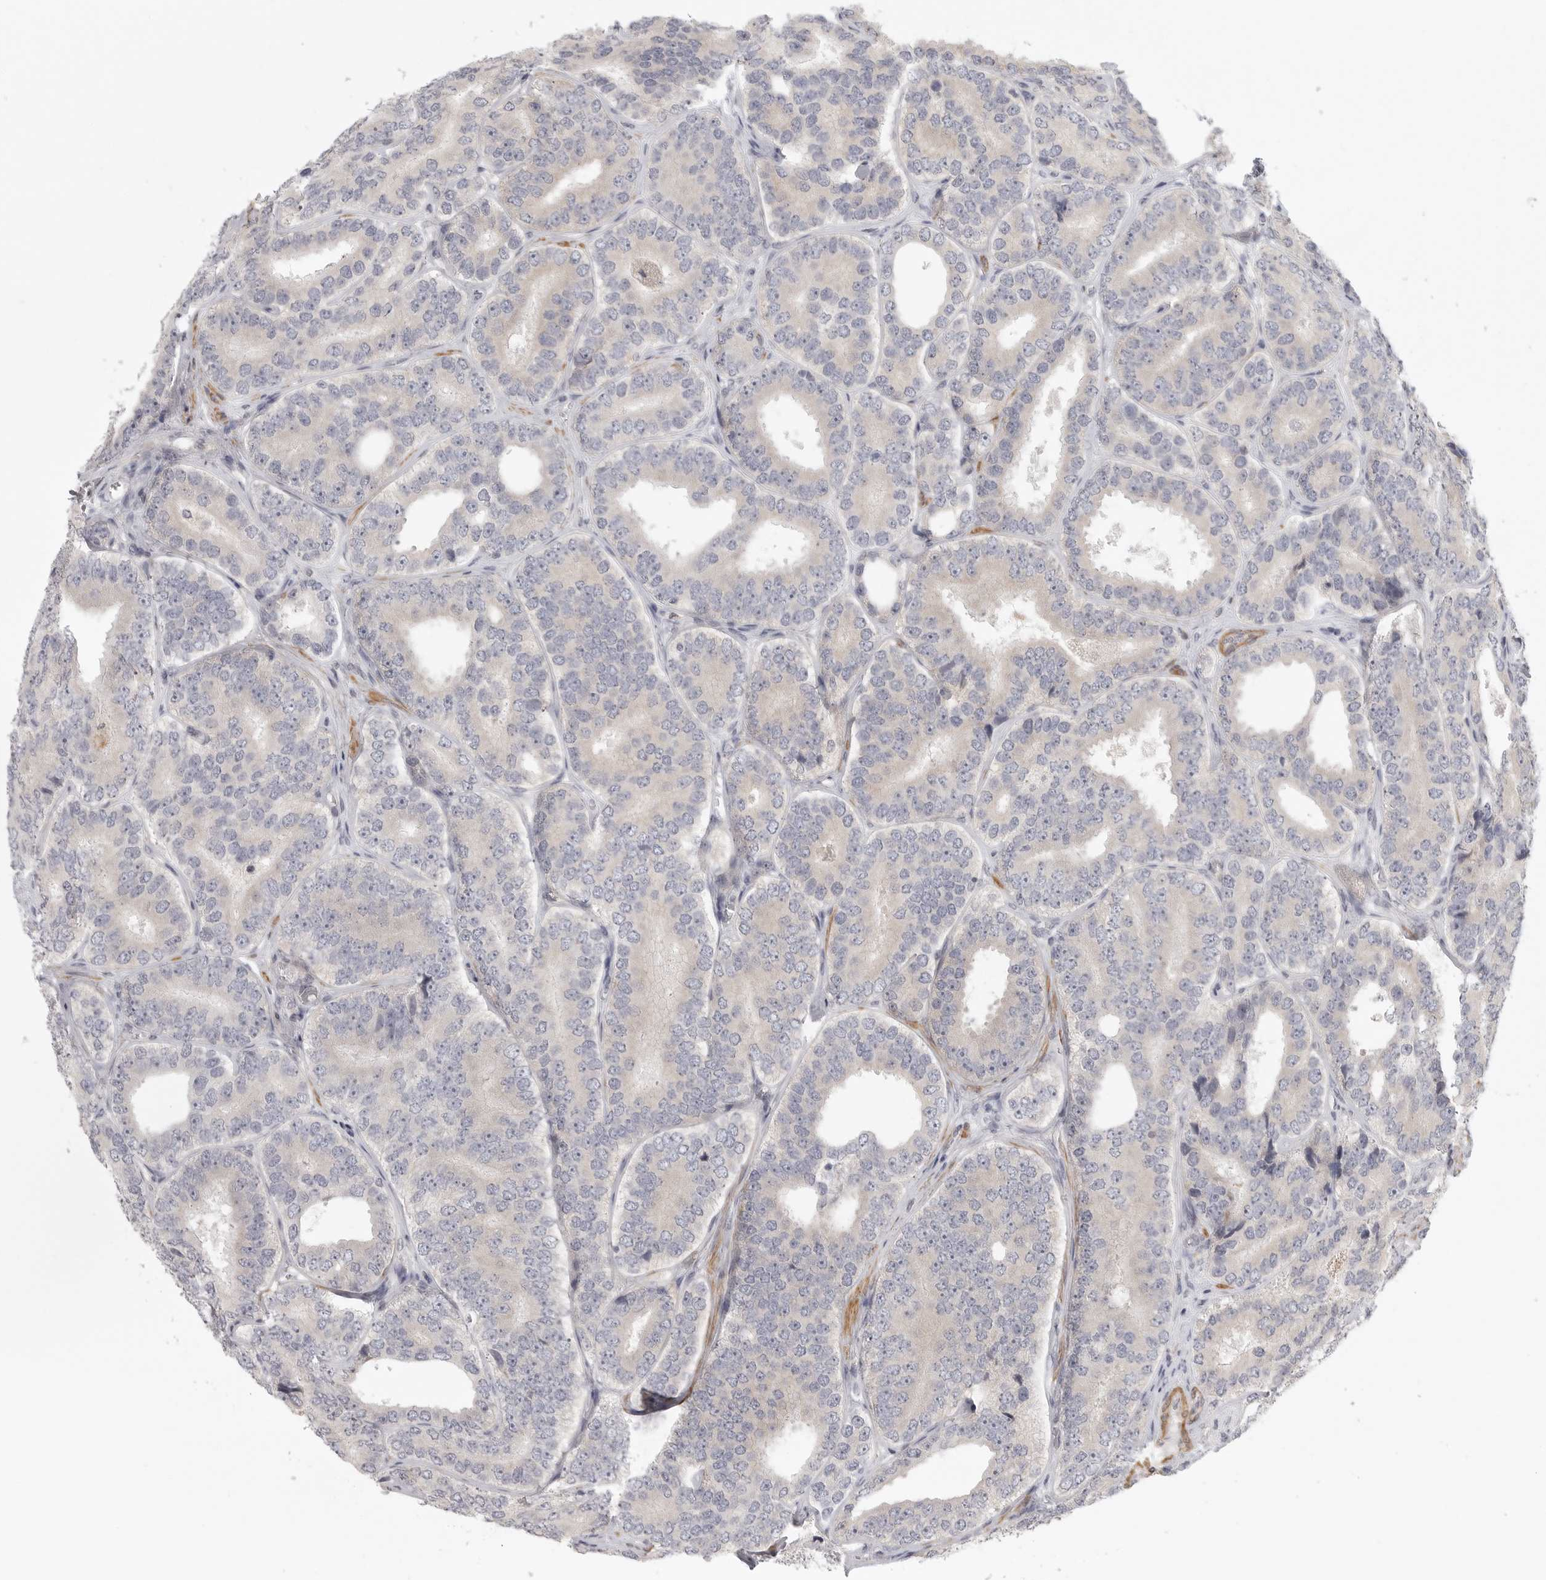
{"staining": {"intensity": "negative", "quantity": "none", "location": "none"}, "tissue": "prostate cancer", "cell_type": "Tumor cells", "image_type": "cancer", "snomed": [{"axis": "morphology", "description": "Adenocarcinoma, High grade"}, {"axis": "topography", "description": "Prostate"}], "caption": "Photomicrograph shows no protein positivity in tumor cells of prostate cancer tissue.", "gene": "CCPG1", "patient": {"sex": "male", "age": 56}}